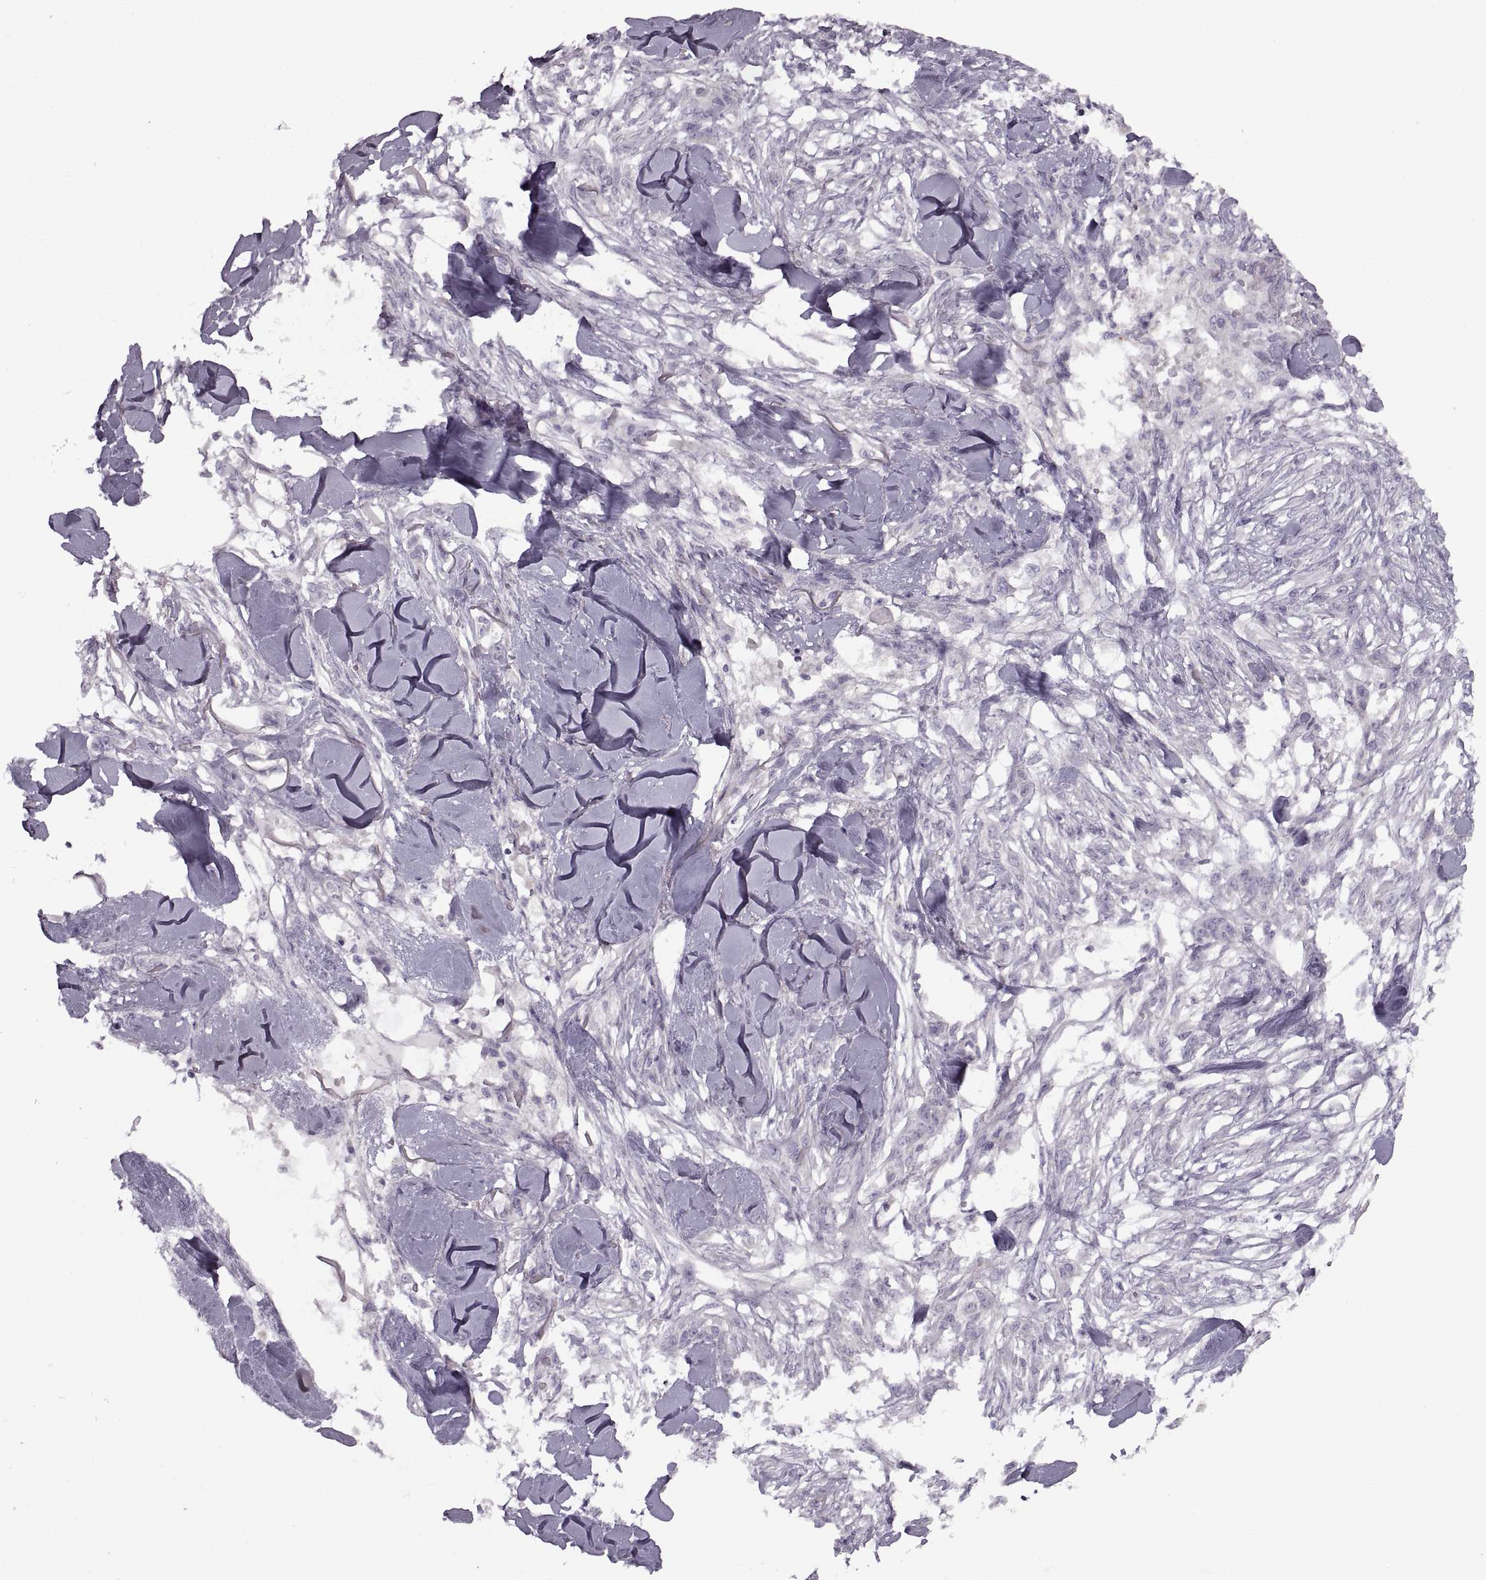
{"staining": {"intensity": "negative", "quantity": "none", "location": "none"}, "tissue": "skin cancer", "cell_type": "Tumor cells", "image_type": "cancer", "snomed": [{"axis": "morphology", "description": "Squamous cell carcinoma, NOS"}, {"axis": "topography", "description": "Skin"}], "caption": "A micrograph of human skin cancer is negative for staining in tumor cells. (DAB immunohistochemistry, high magnification).", "gene": "PIERCE1", "patient": {"sex": "female", "age": 59}}